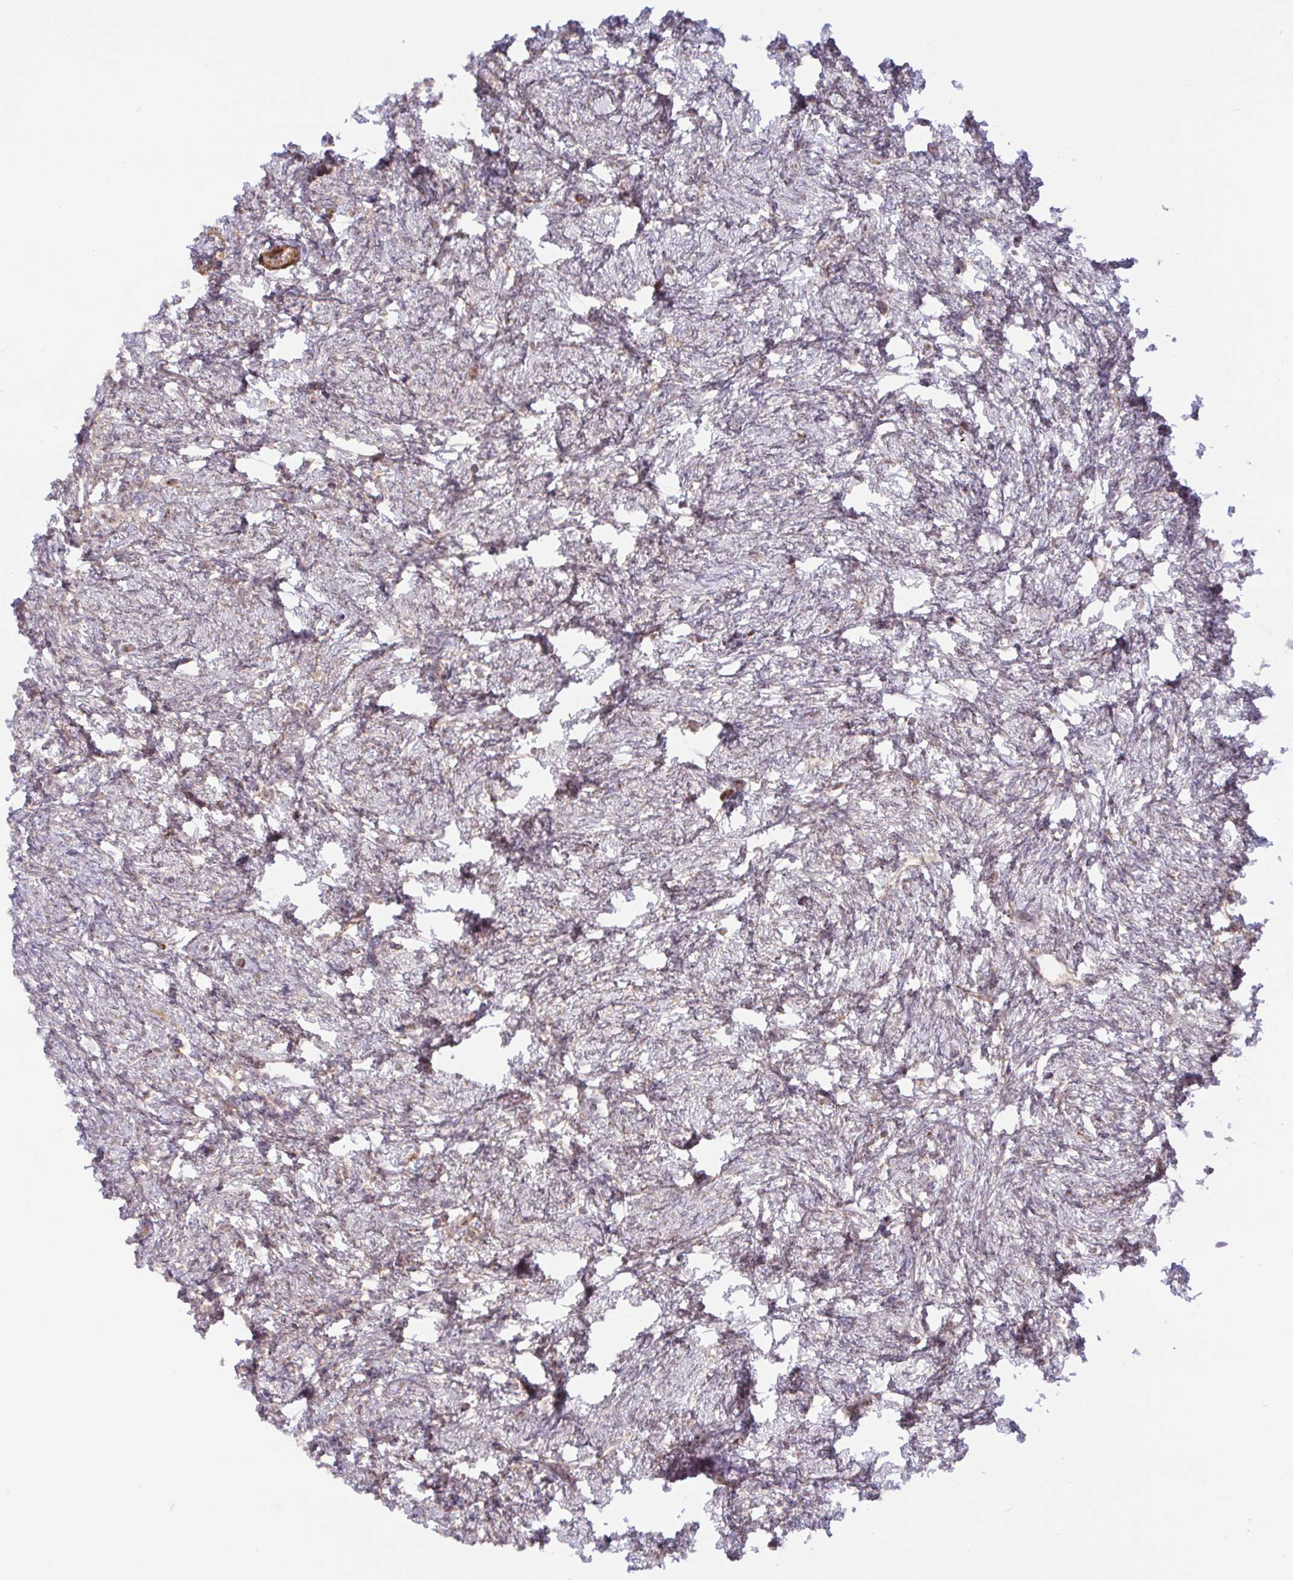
{"staining": {"intensity": "moderate", "quantity": ">75%", "location": "cytoplasmic/membranous"}, "tissue": "ovary", "cell_type": "Follicle cells", "image_type": "normal", "snomed": [{"axis": "morphology", "description": "Normal tissue, NOS"}, {"axis": "topography", "description": "Ovary"}], "caption": "Immunohistochemical staining of benign ovary reveals >75% levels of moderate cytoplasmic/membranous protein staining in approximately >75% of follicle cells.", "gene": "DLEU7", "patient": {"sex": "female", "age": 41}}